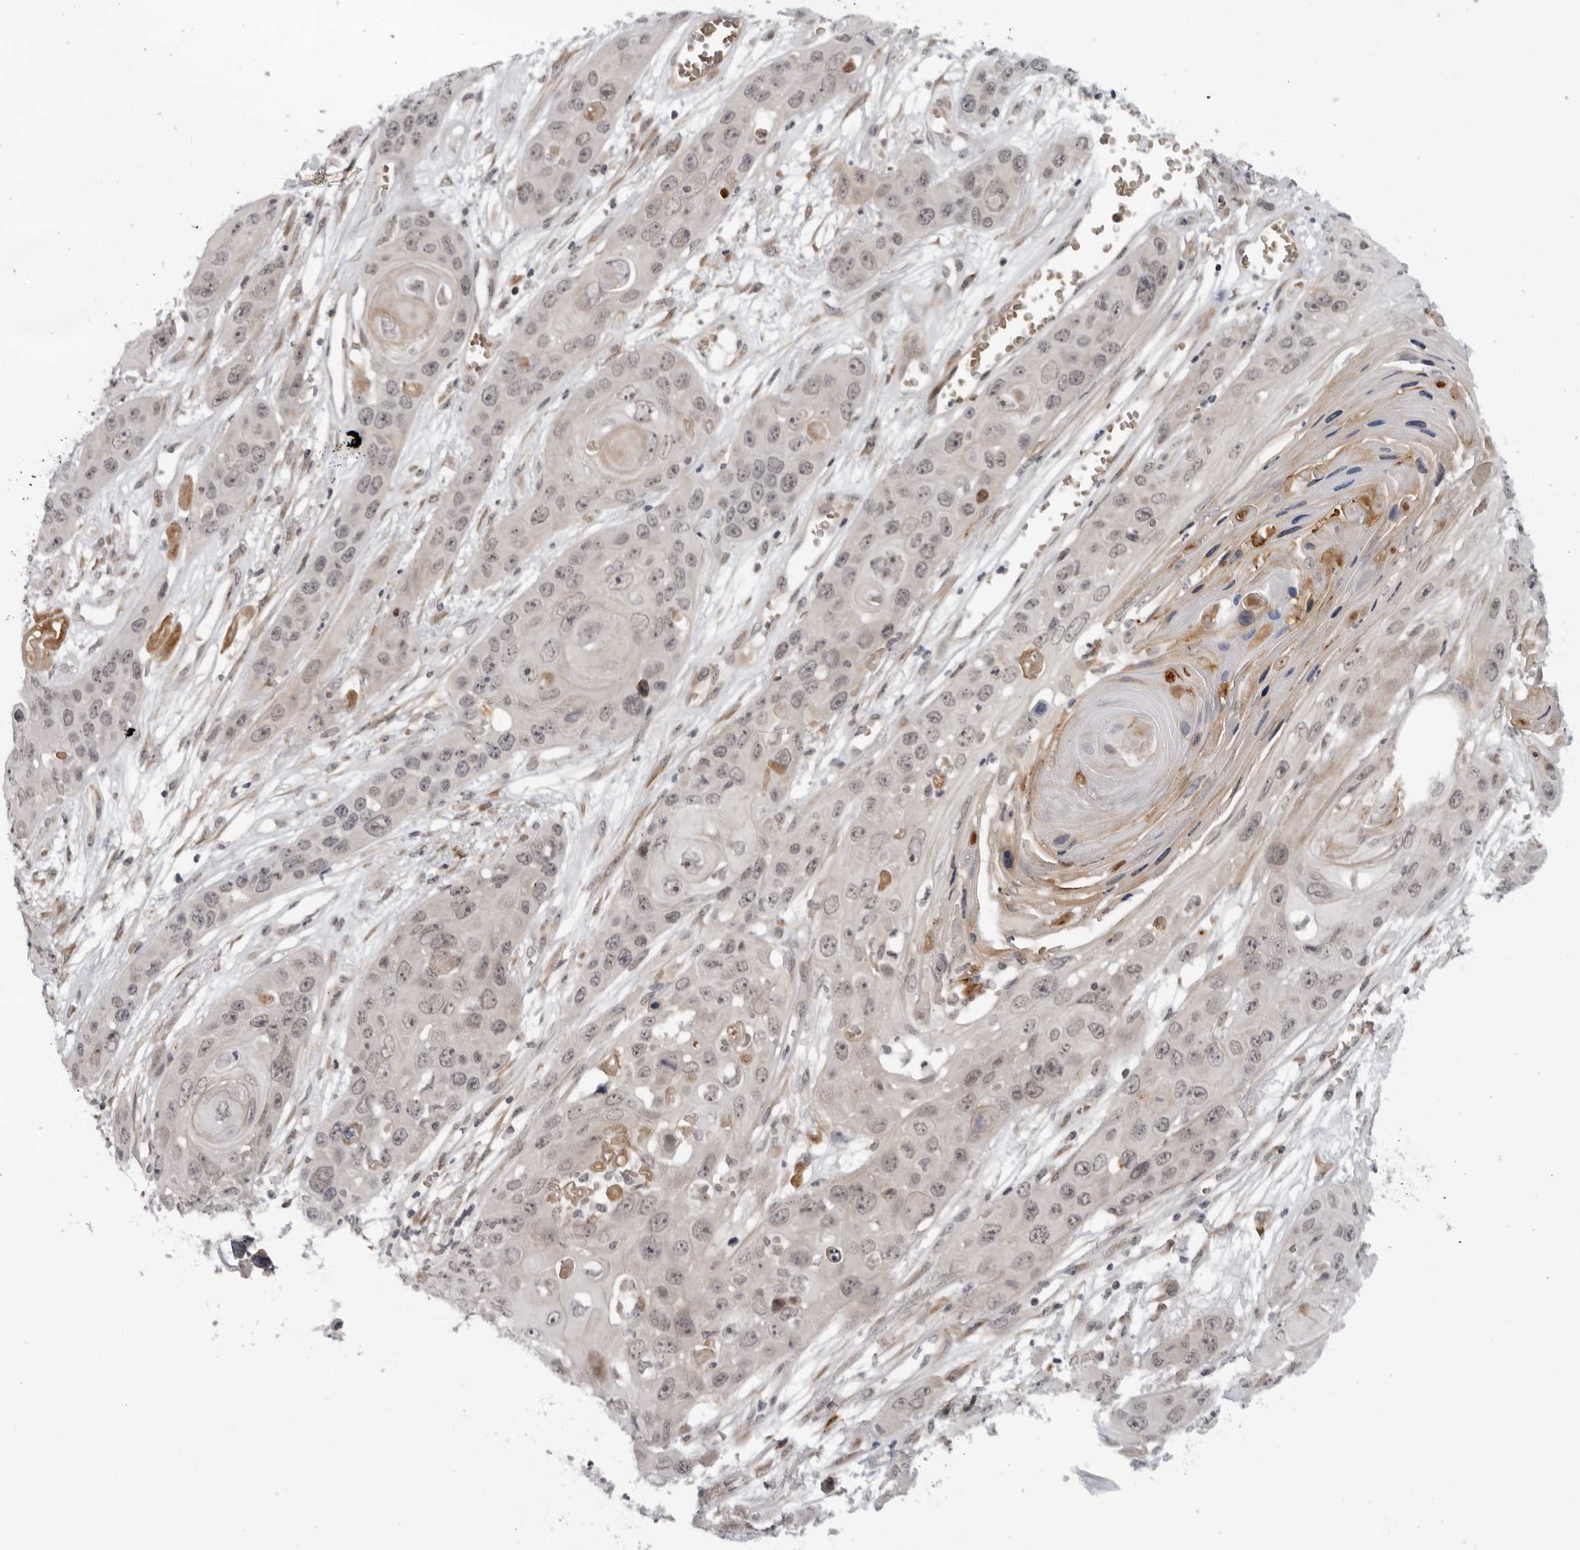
{"staining": {"intensity": "weak", "quantity": ">75%", "location": "nuclear"}, "tissue": "skin cancer", "cell_type": "Tumor cells", "image_type": "cancer", "snomed": [{"axis": "morphology", "description": "Squamous cell carcinoma, NOS"}, {"axis": "topography", "description": "Skin"}], "caption": "This is an image of immunohistochemistry staining of squamous cell carcinoma (skin), which shows weak expression in the nuclear of tumor cells.", "gene": "ALPK2", "patient": {"sex": "male", "age": 55}}